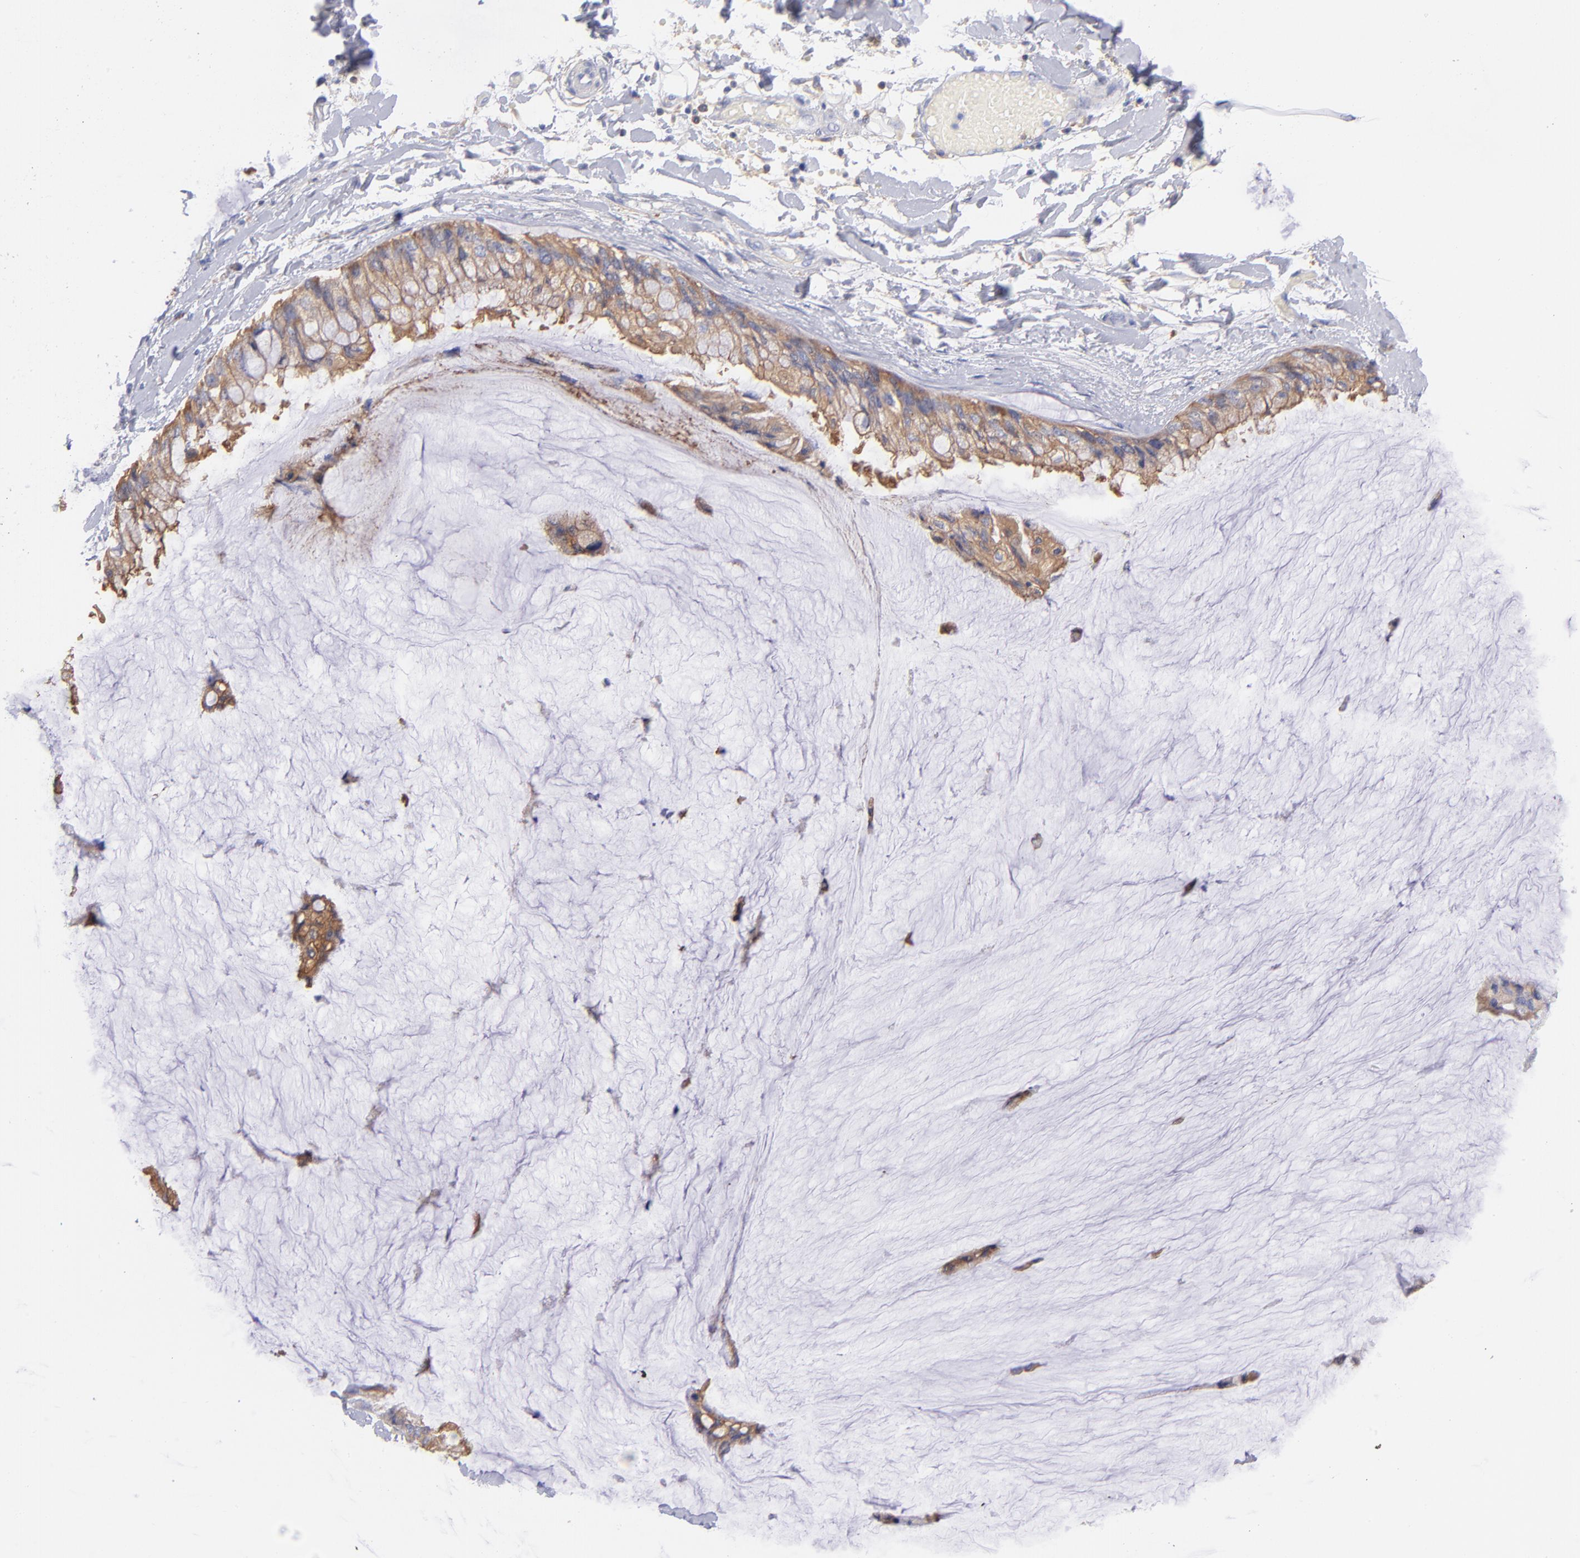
{"staining": {"intensity": "moderate", "quantity": ">75%", "location": "cytoplasmic/membranous"}, "tissue": "ovarian cancer", "cell_type": "Tumor cells", "image_type": "cancer", "snomed": [{"axis": "morphology", "description": "Cystadenocarcinoma, mucinous, NOS"}, {"axis": "topography", "description": "Ovary"}], "caption": "Ovarian cancer was stained to show a protein in brown. There is medium levels of moderate cytoplasmic/membranous positivity in about >75% of tumor cells. (brown staining indicates protein expression, while blue staining denotes nuclei).", "gene": "PRKCA", "patient": {"sex": "female", "age": 39}}